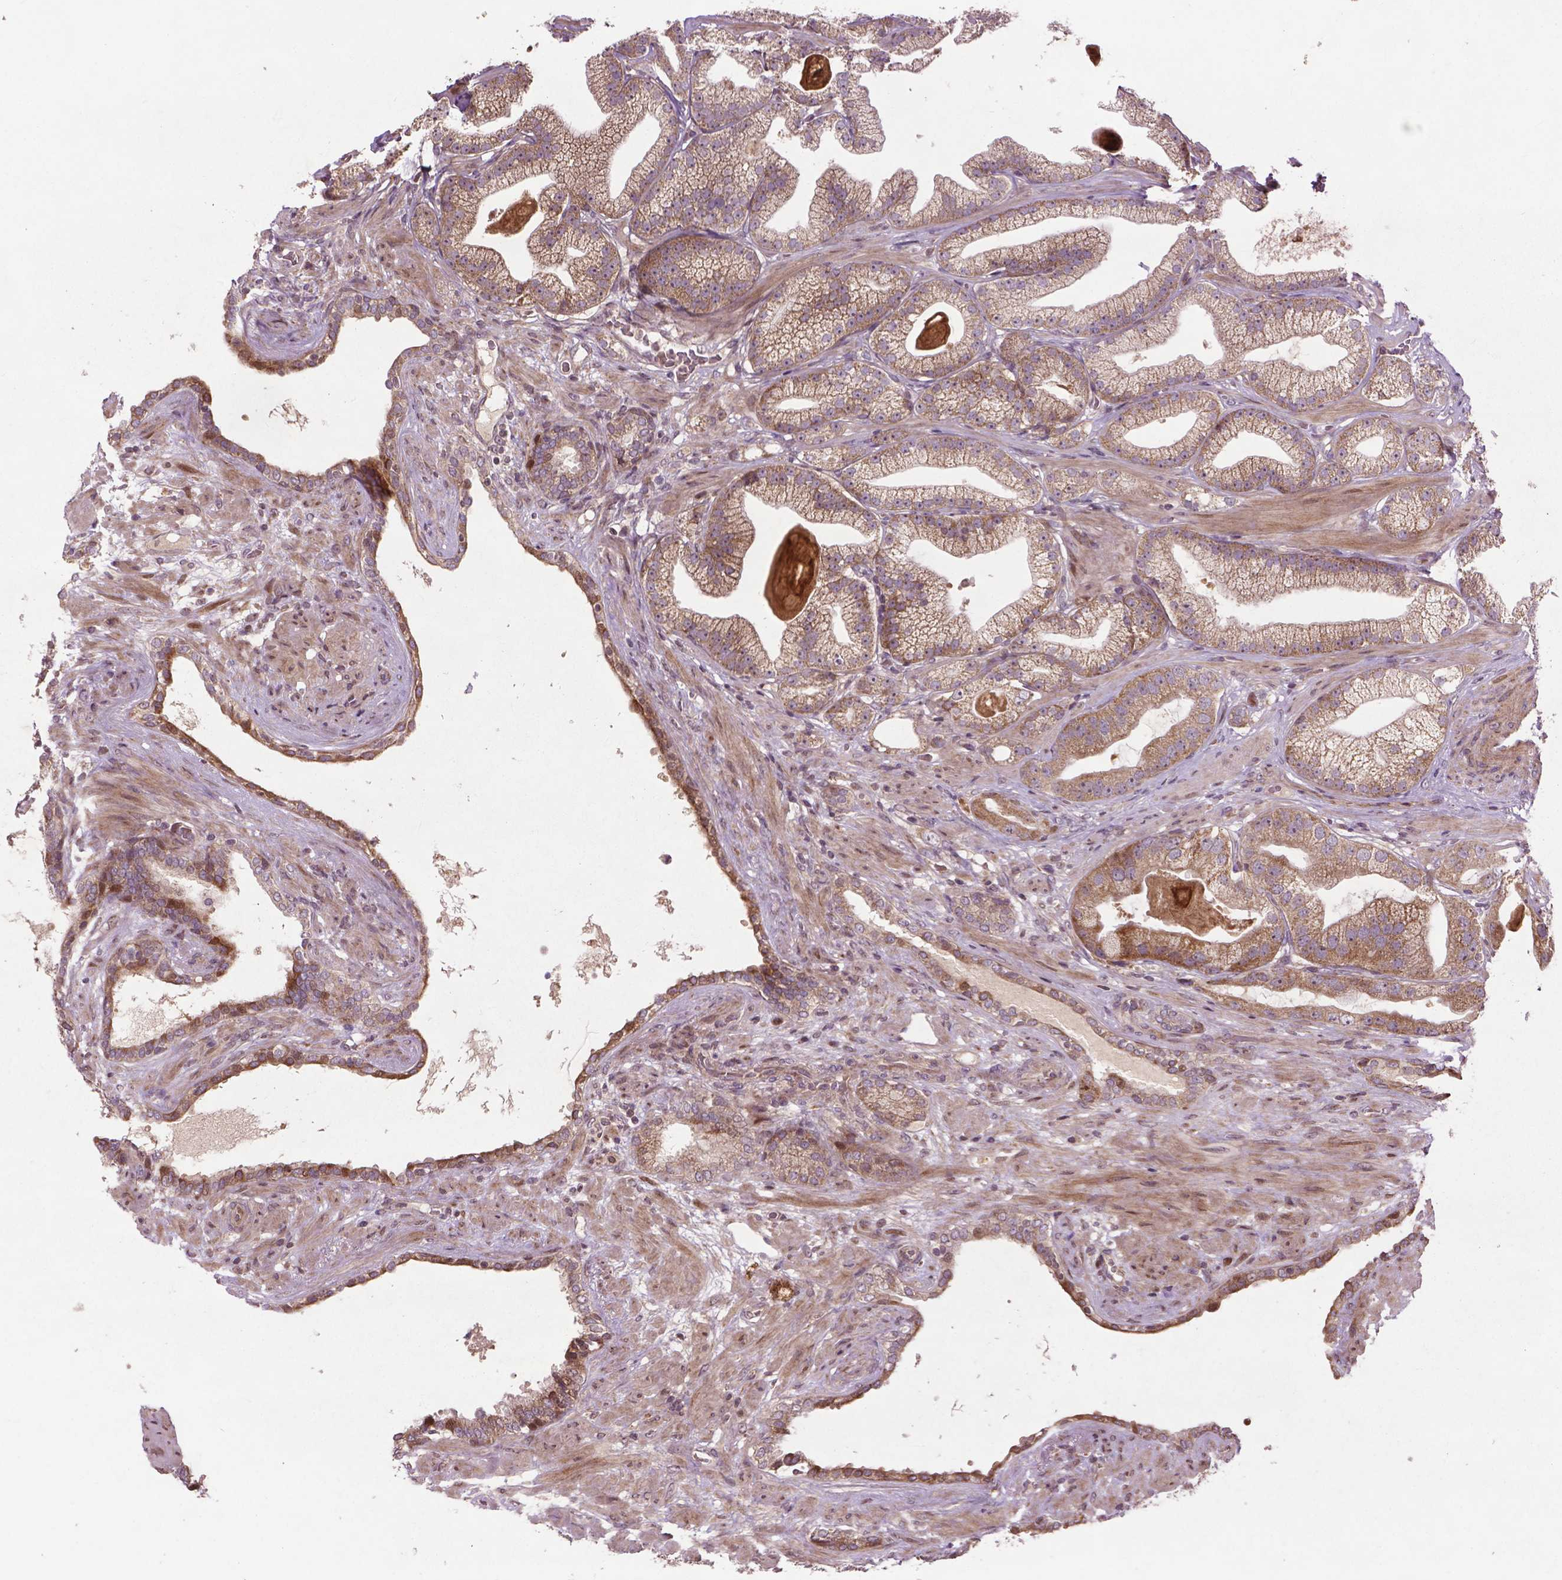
{"staining": {"intensity": "moderate", "quantity": ">75%", "location": "cytoplasmic/membranous"}, "tissue": "prostate cancer", "cell_type": "Tumor cells", "image_type": "cancer", "snomed": [{"axis": "morphology", "description": "Adenocarcinoma, Low grade"}, {"axis": "topography", "description": "Prostate"}], "caption": "Tumor cells exhibit medium levels of moderate cytoplasmic/membranous expression in approximately >75% of cells in human adenocarcinoma (low-grade) (prostate).", "gene": "B3GALNT2", "patient": {"sex": "male", "age": 57}}